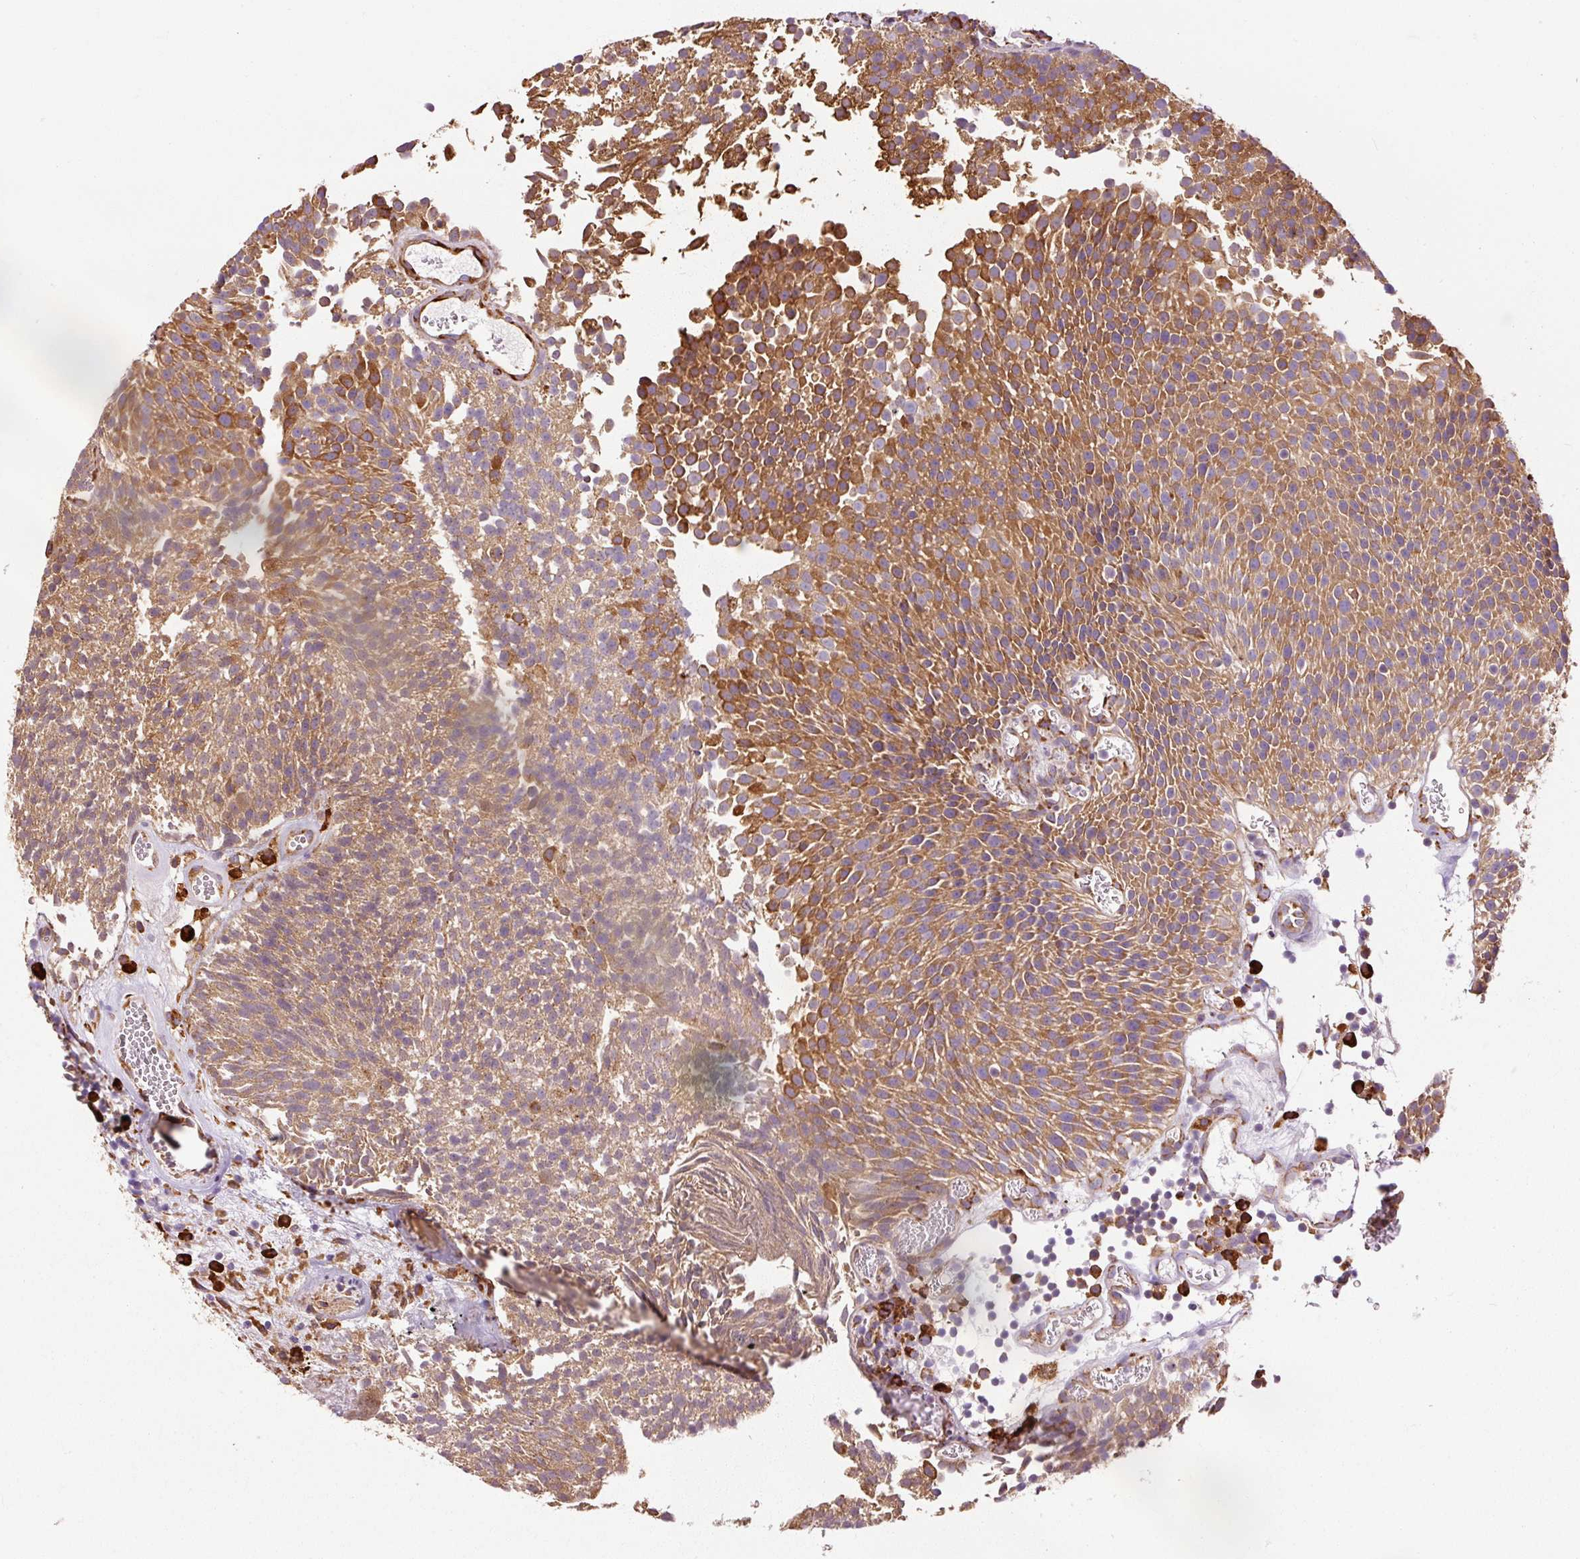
{"staining": {"intensity": "moderate", "quantity": ">75%", "location": "cytoplasmic/membranous"}, "tissue": "urothelial cancer", "cell_type": "Tumor cells", "image_type": "cancer", "snomed": [{"axis": "morphology", "description": "Urothelial carcinoma, Low grade"}, {"axis": "topography", "description": "Urinary bladder"}], "caption": "A high-resolution image shows IHC staining of urothelial cancer, which exhibits moderate cytoplasmic/membranous expression in approximately >75% of tumor cells.", "gene": "KLC1", "patient": {"sex": "female", "age": 79}}